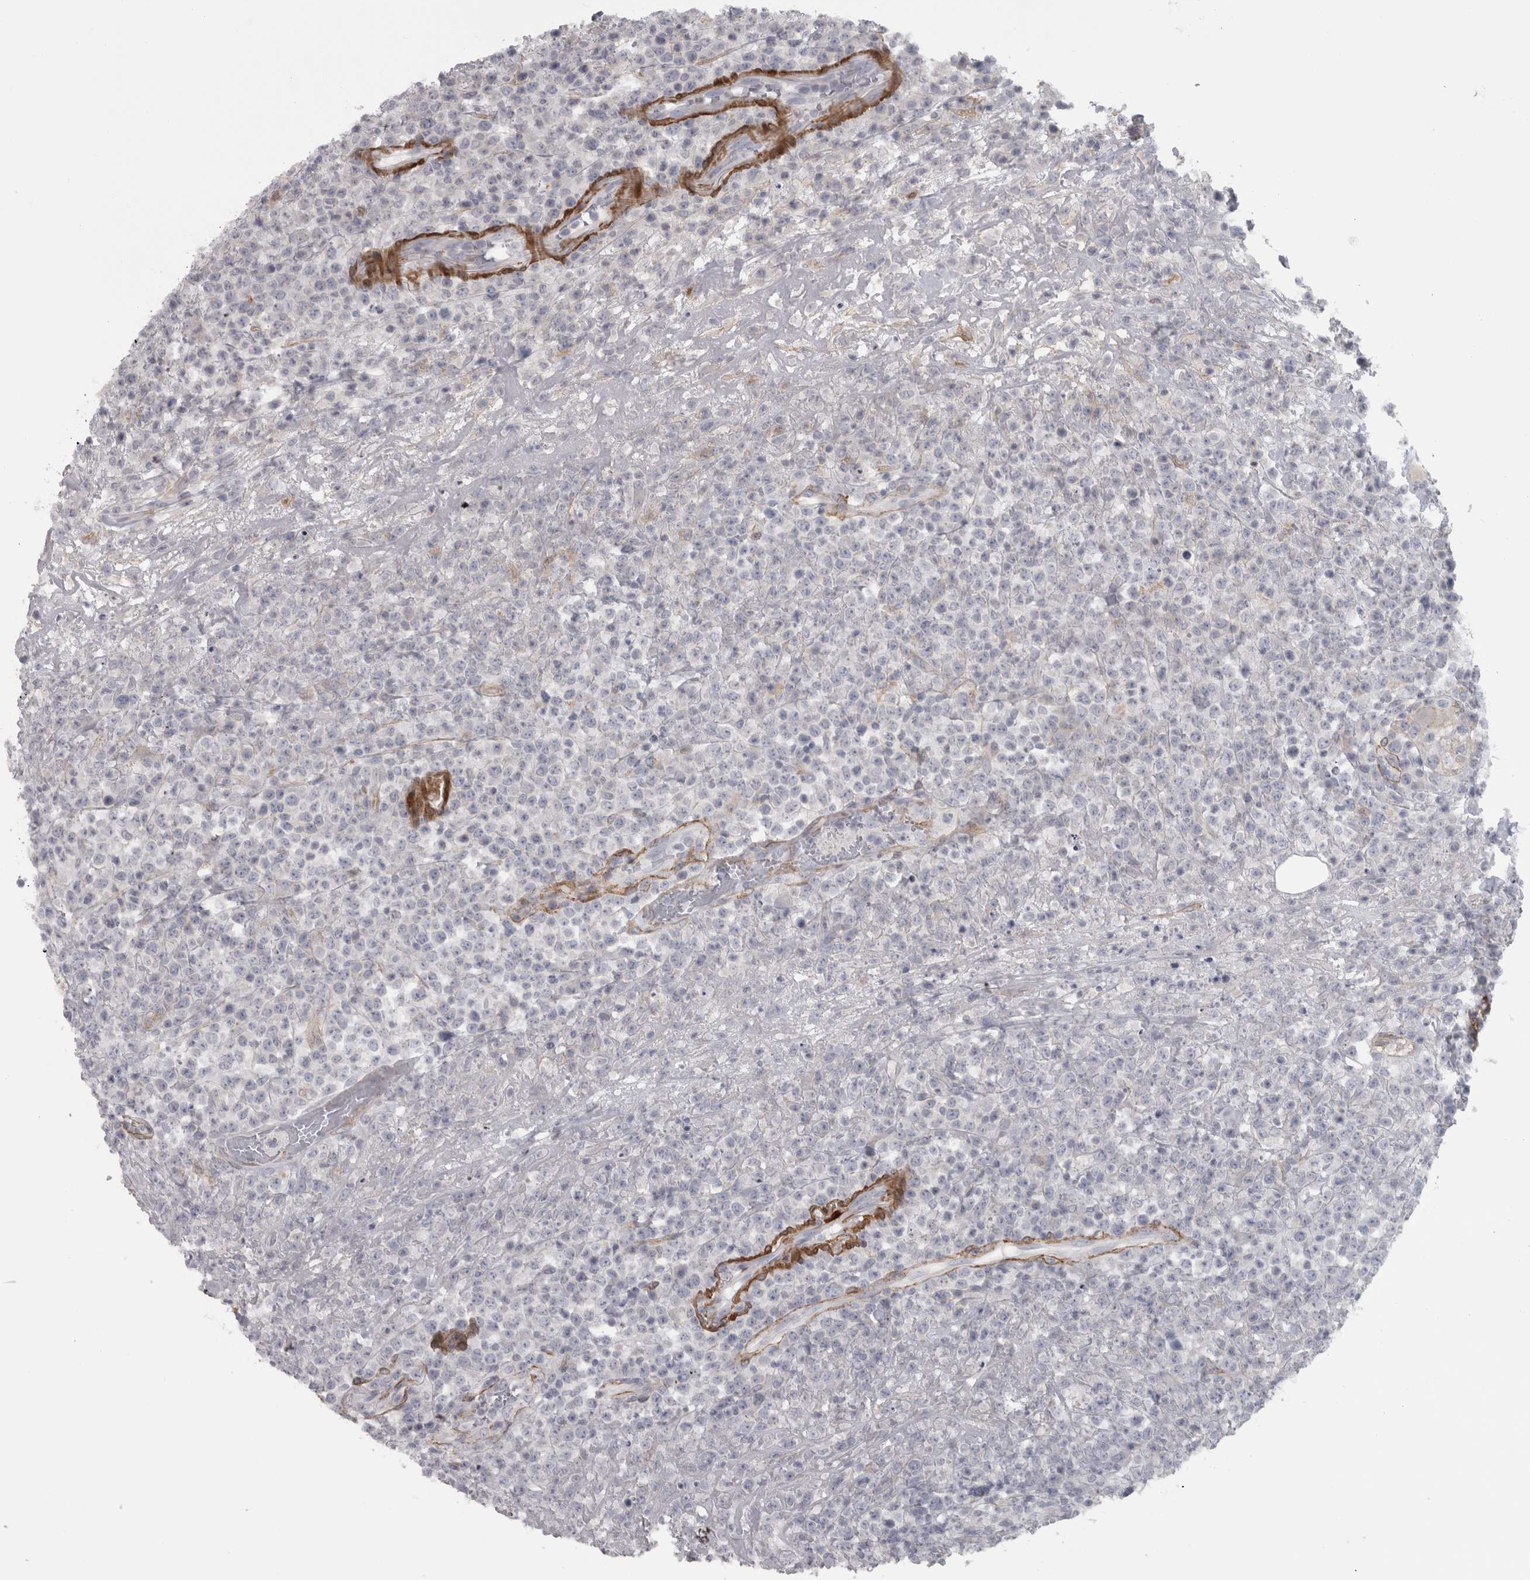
{"staining": {"intensity": "negative", "quantity": "none", "location": "none"}, "tissue": "lymphoma", "cell_type": "Tumor cells", "image_type": "cancer", "snomed": [{"axis": "morphology", "description": "Malignant lymphoma, non-Hodgkin's type, High grade"}, {"axis": "topography", "description": "Colon"}], "caption": "This photomicrograph is of high-grade malignant lymphoma, non-Hodgkin's type stained with immunohistochemistry to label a protein in brown with the nuclei are counter-stained blue. There is no expression in tumor cells. (DAB immunohistochemistry (IHC), high magnification).", "gene": "PPP1R12B", "patient": {"sex": "female", "age": 53}}